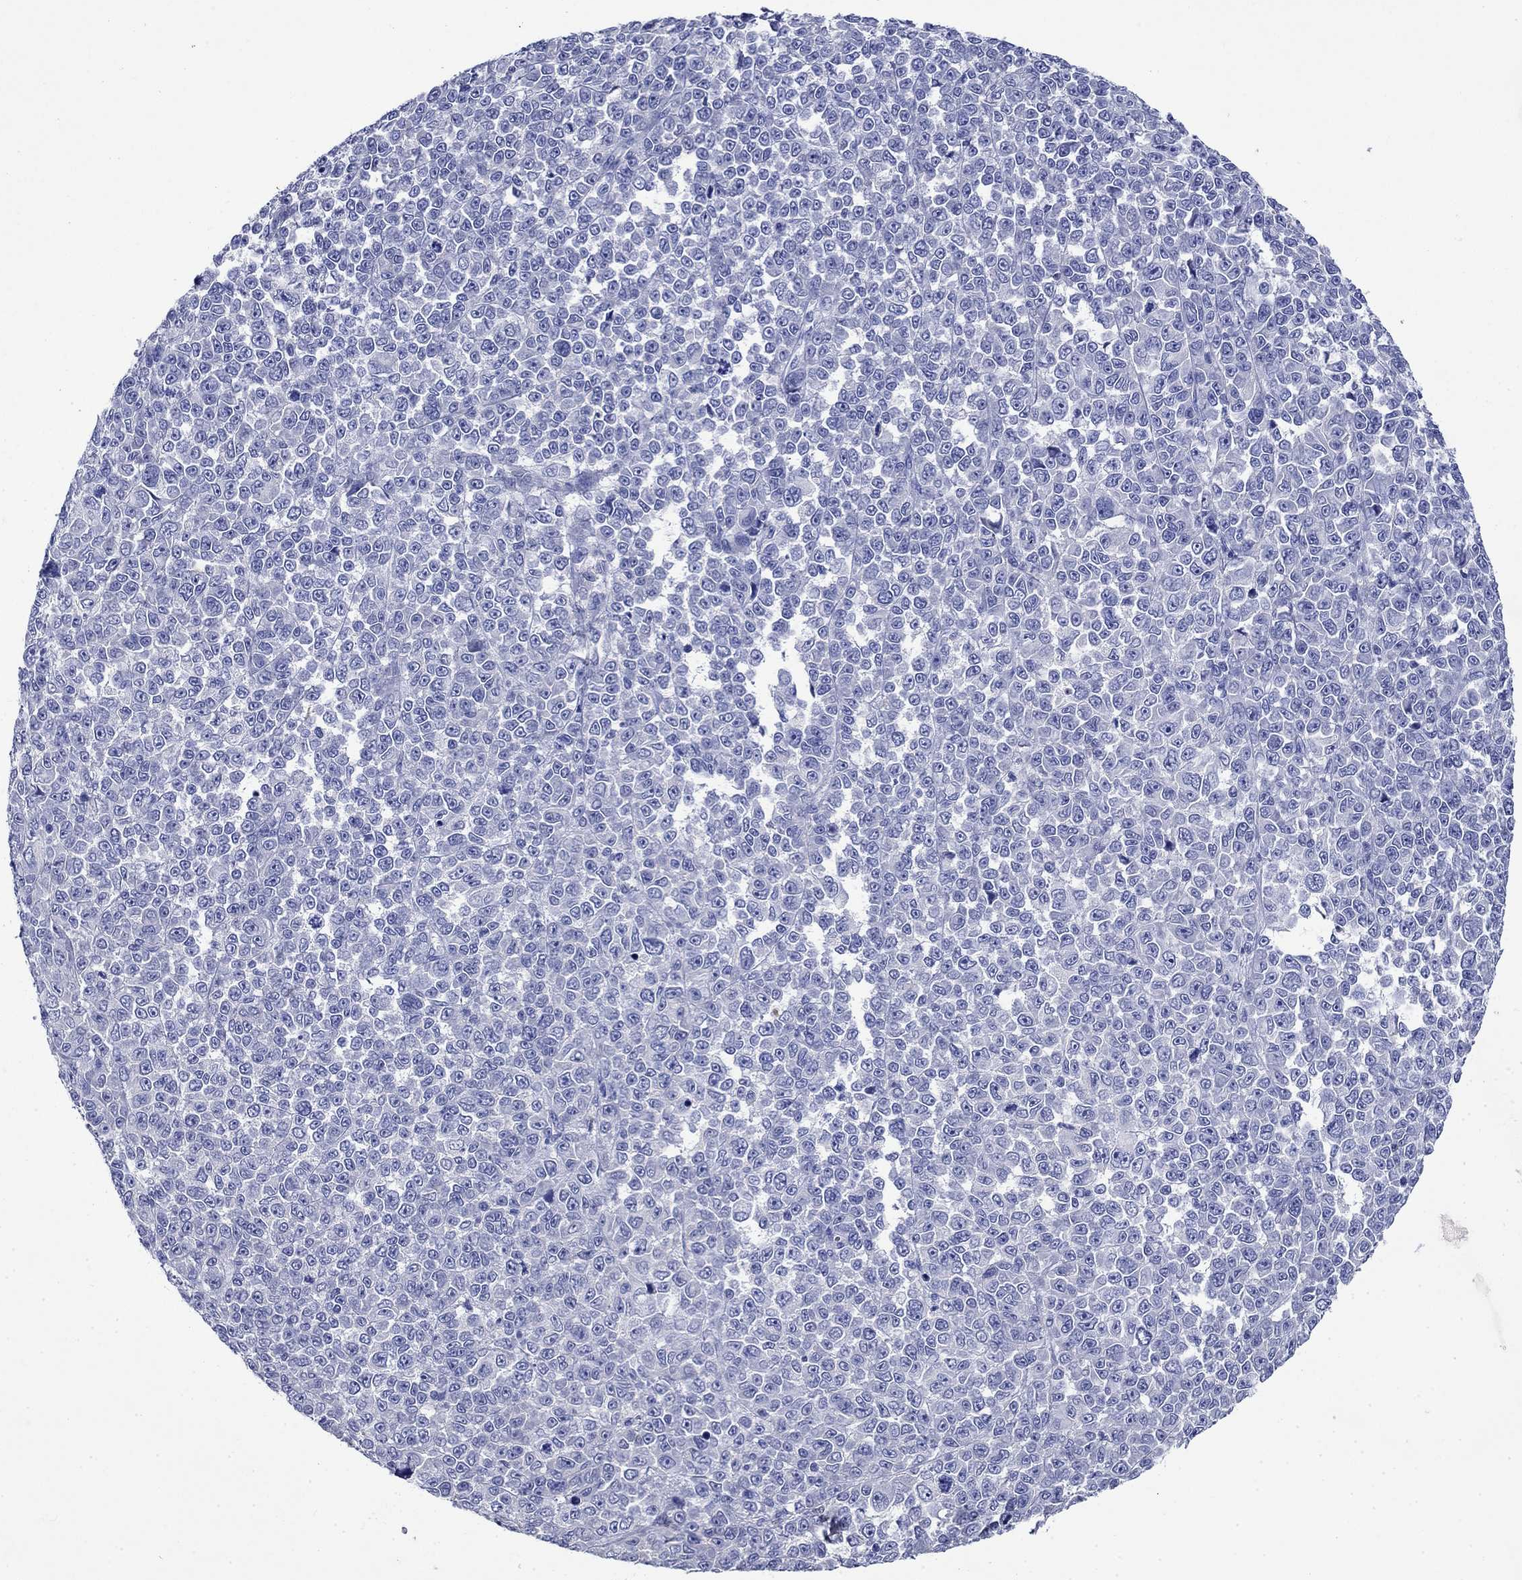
{"staining": {"intensity": "negative", "quantity": "none", "location": "none"}, "tissue": "melanoma", "cell_type": "Tumor cells", "image_type": "cancer", "snomed": [{"axis": "morphology", "description": "Malignant melanoma, NOS"}, {"axis": "topography", "description": "Skin"}], "caption": "Immunohistochemical staining of melanoma demonstrates no significant positivity in tumor cells.", "gene": "TFR2", "patient": {"sex": "female", "age": 95}}